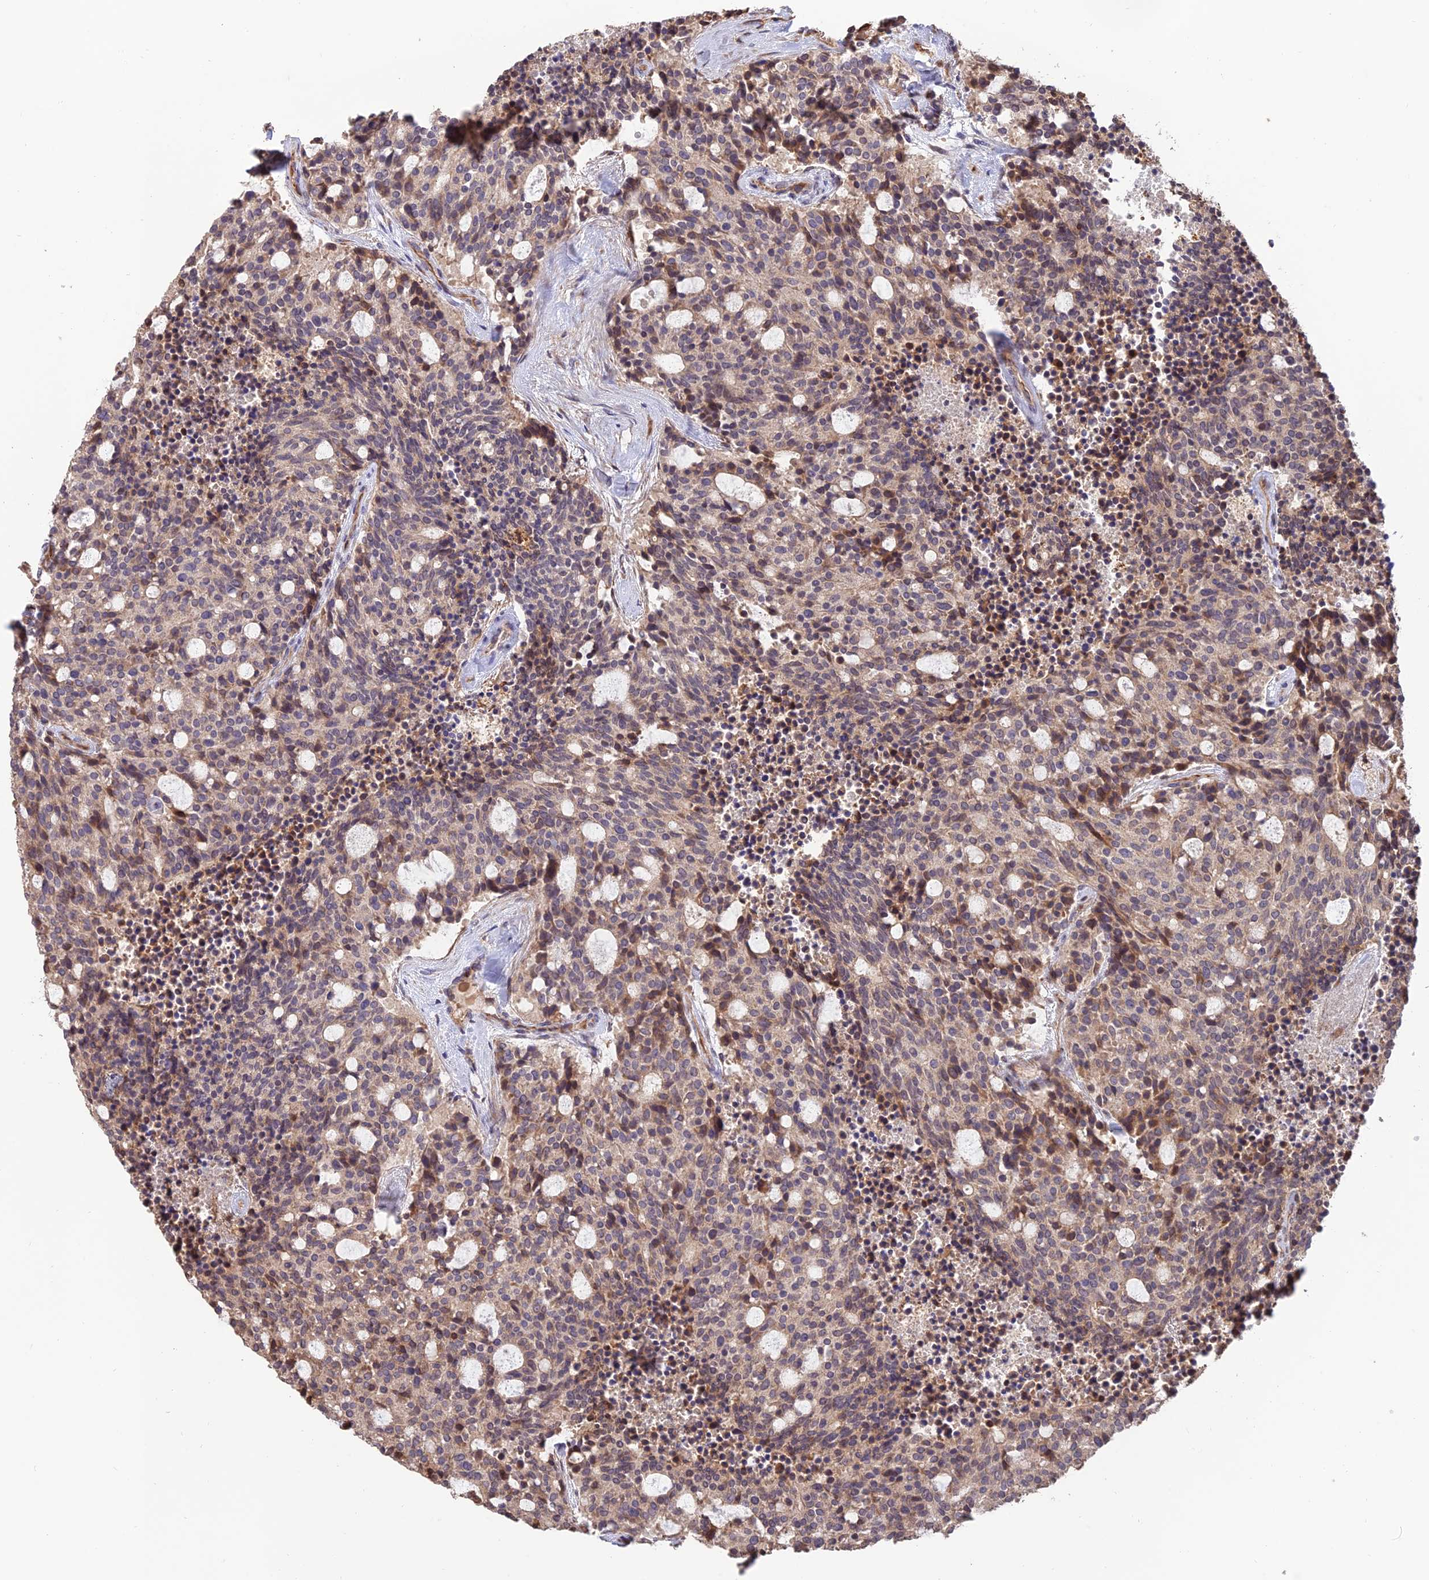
{"staining": {"intensity": "weak", "quantity": "<25%", "location": "cytoplasmic/membranous"}, "tissue": "carcinoid", "cell_type": "Tumor cells", "image_type": "cancer", "snomed": [{"axis": "morphology", "description": "Carcinoid, malignant, NOS"}, {"axis": "topography", "description": "Pancreas"}], "caption": "The micrograph reveals no staining of tumor cells in carcinoid. (DAB (3,3'-diaminobenzidine) immunohistochemistry, high magnification).", "gene": "CREBL2", "patient": {"sex": "female", "age": 54}}